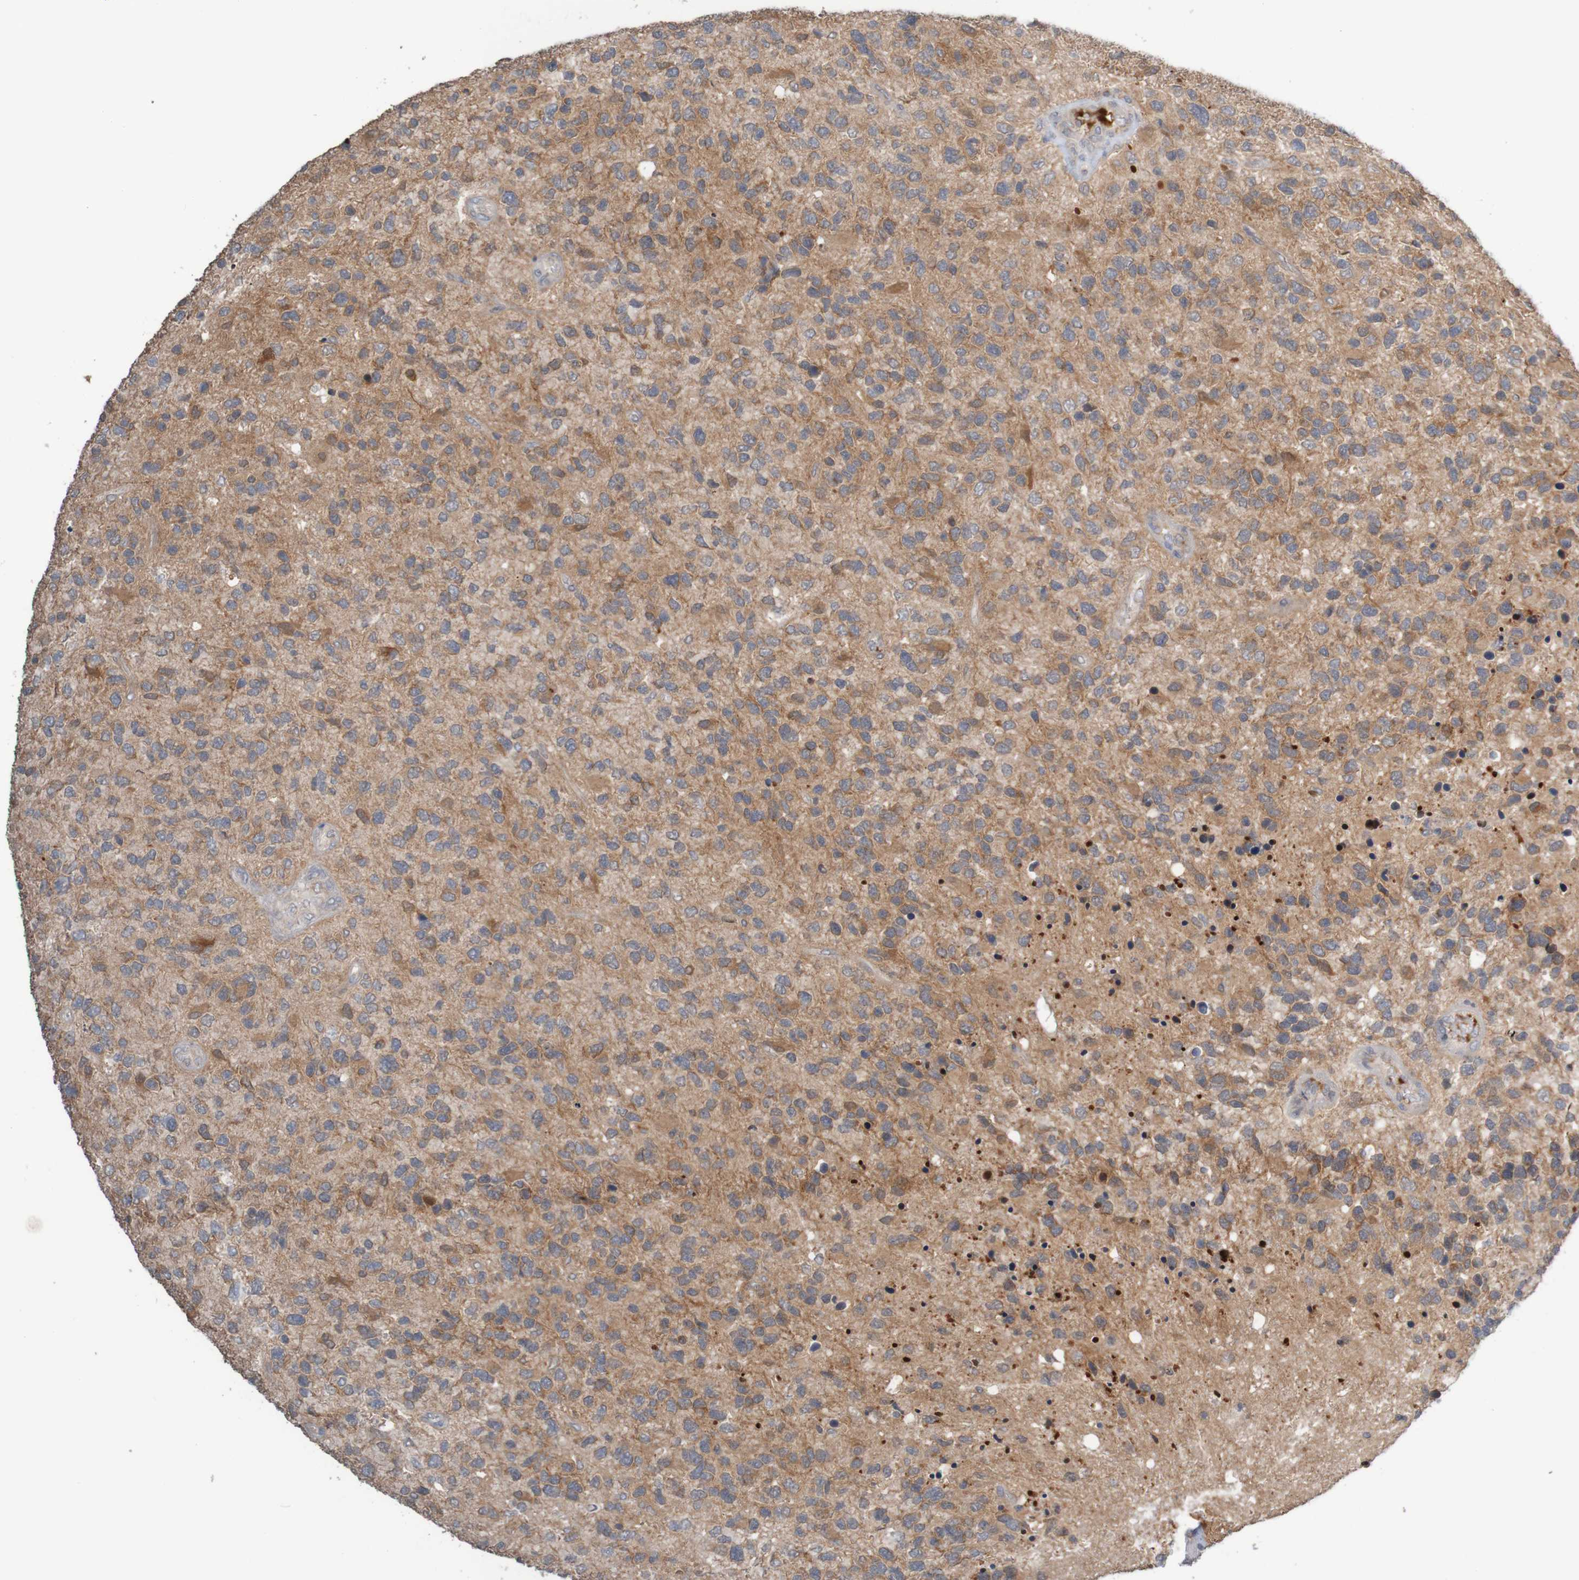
{"staining": {"intensity": "moderate", "quantity": "25%-75%", "location": "cytoplasmic/membranous"}, "tissue": "glioma", "cell_type": "Tumor cells", "image_type": "cancer", "snomed": [{"axis": "morphology", "description": "Glioma, malignant, High grade"}, {"axis": "topography", "description": "Brain"}], "caption": "Glioma tissue shows moderate cytoplasmic/membranous expression in about 25%-75% of tumor cells, visualized by immunohistochemistry. (DAB = brown stain, brightfield microscopy at high magnification).", "gene": "ANKK1", "patient": {"sex": "female", "age": 58}}